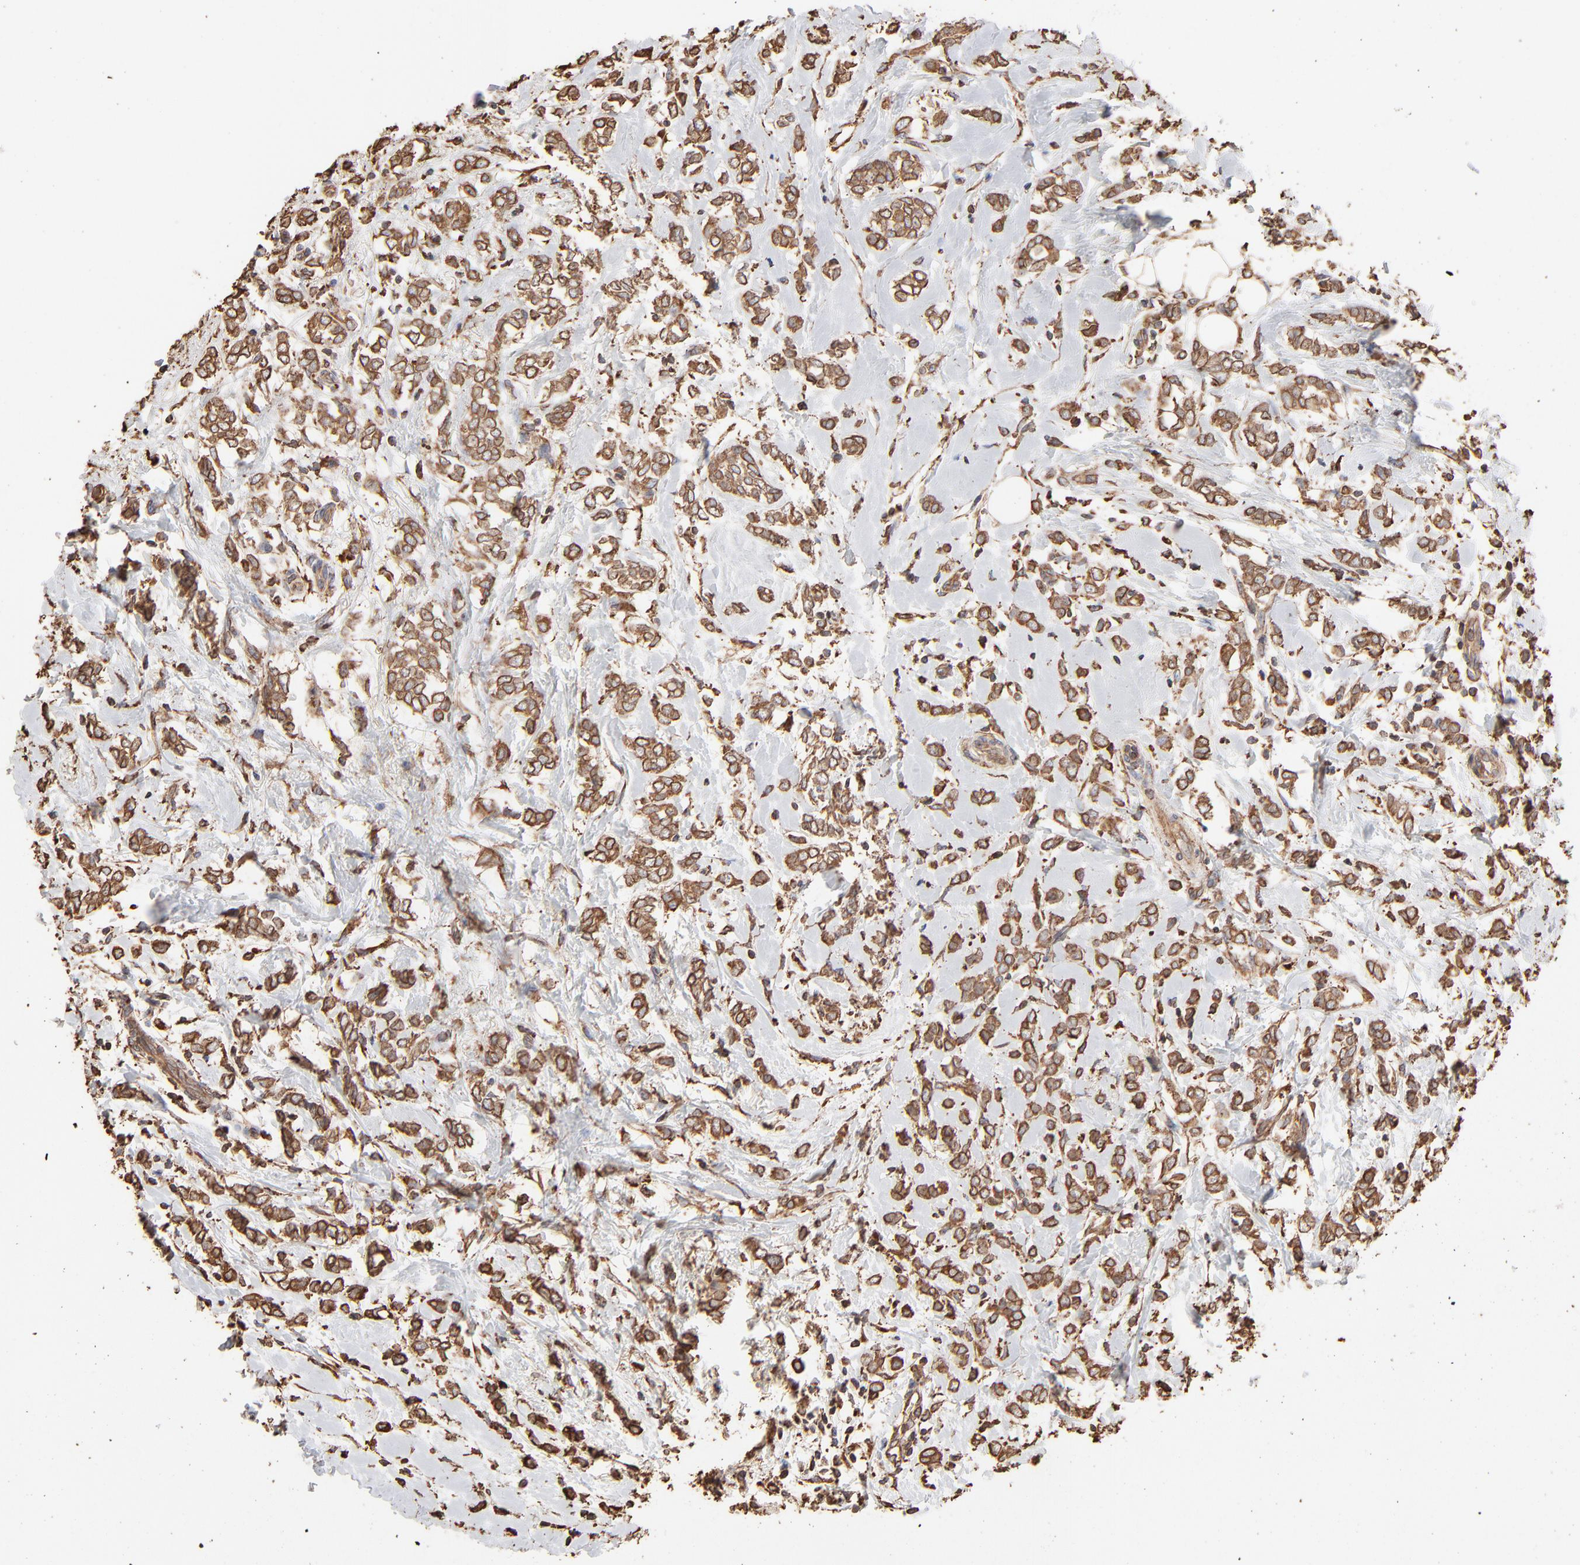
{"staining": {"intensity": "moderate", "quantity": ">75%", "location": "cytoplasmic/membranous"}, "tissue": "breast cancer", "cell_type": "Tumor cells", "image_type": "cancer", "snomed": [{"axis": "morphology", "description": "Normal tissue, NOS"}, {"axis": "morphology", "description": "Lobular carcinoma"}, {"axis": "topography", "description": "Breast"}], "caption": "Immunohistochemical staining of human breast cancer shows medium levels of moderate cytoplasmic/membranous protein expression in approximately >75% of tumor cells.", "gene": "PDIA3", "patient": {"sex": "female", "age": 47}}